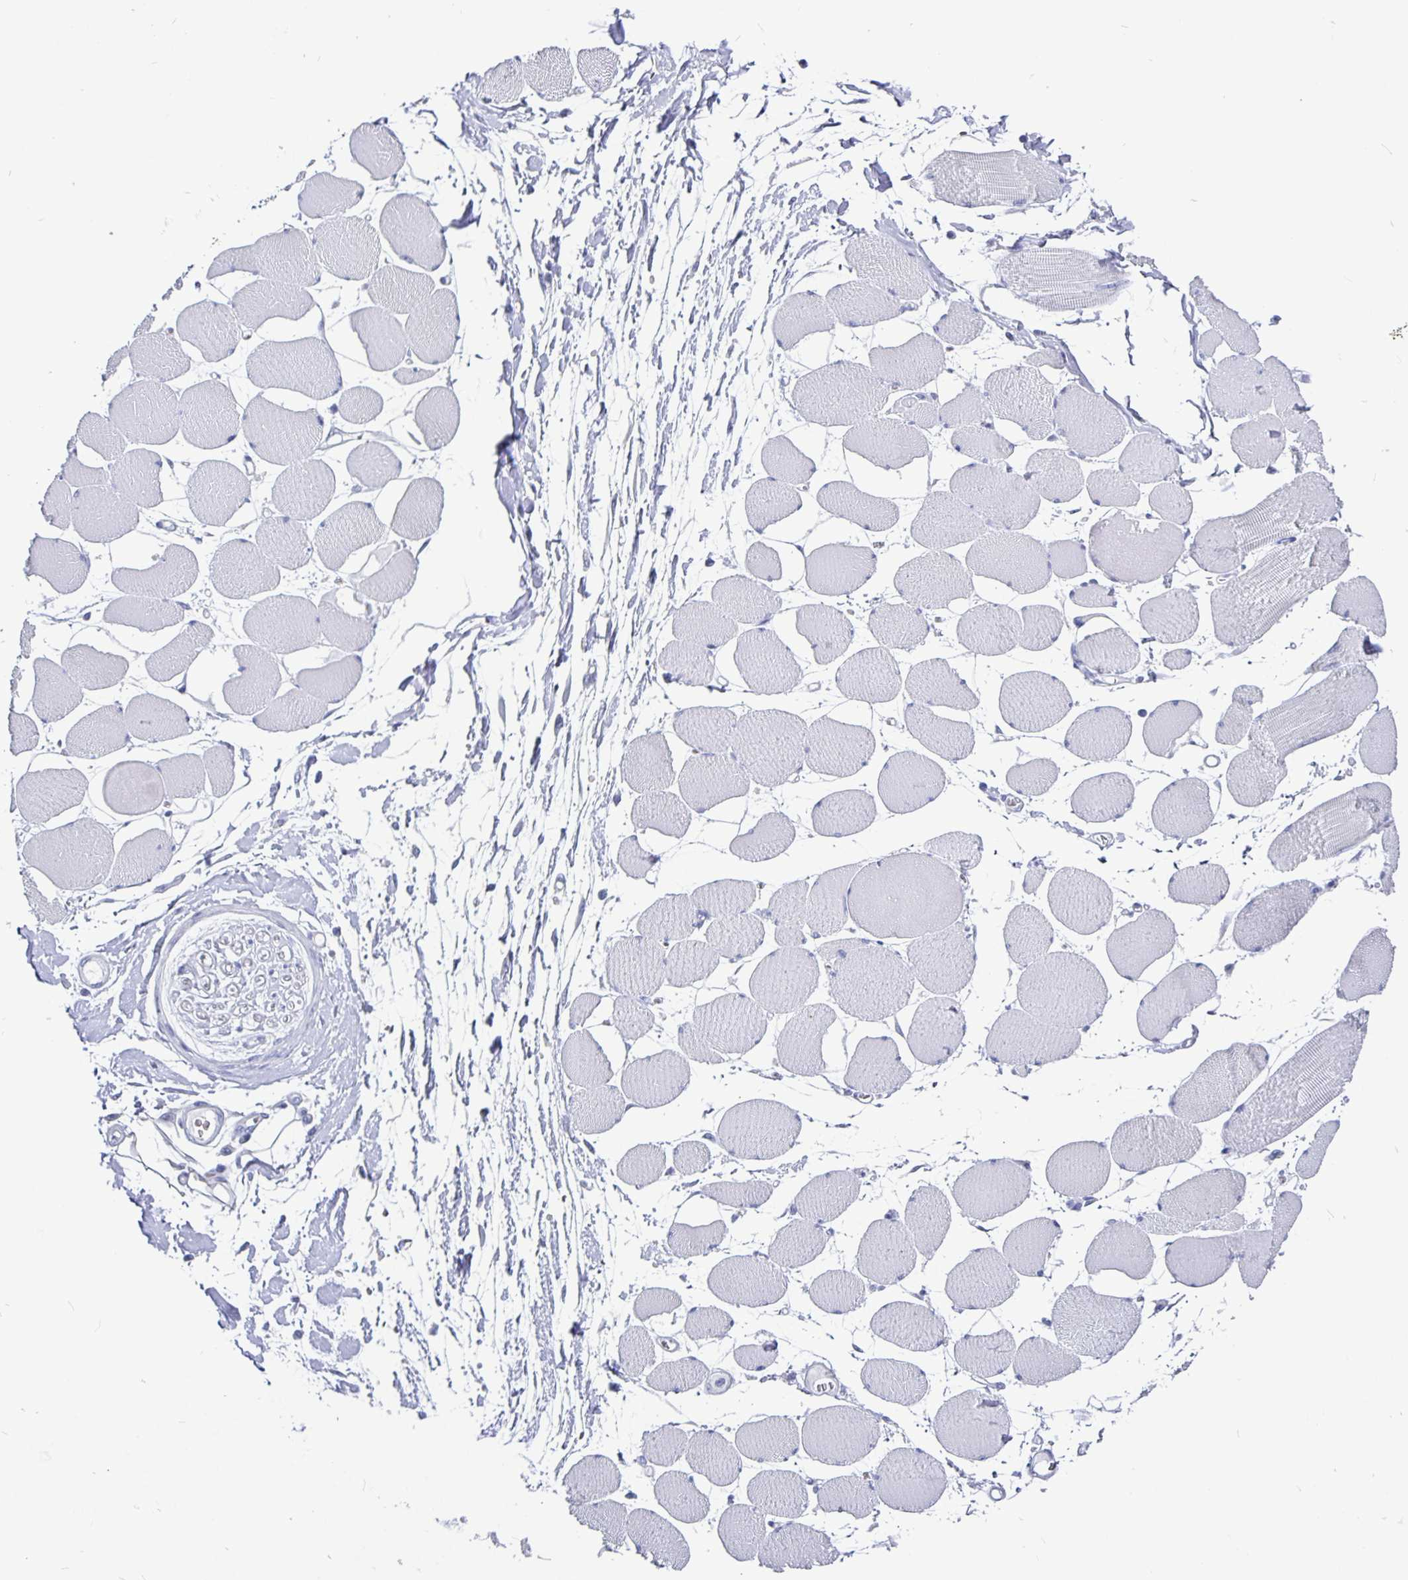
{"staining": {"intensity": "negative", "quantity": "none", "location": "none"}, "tissue": "skeletal muscle", "cell_type": "Myocytes", "image_type": "normal", "snomed": [{"axis": "morphology", "description": "Normal tissue, NOS"}, {"axis": "topography", "description": "Skeletal muscle"}], "caption": "Immunohistochemistry (IHC) of benign skeletal muscle shows no staining in myocytes. The staining was performed using DAB (3,3'-diaminobenzidine) to visualize the protein expression in brown, while the nuclei were stained in blue with hematoxylin (Magnification: 20x).", "gene": "ODF3B", "patient": {"sex": "female", "age": 75}}